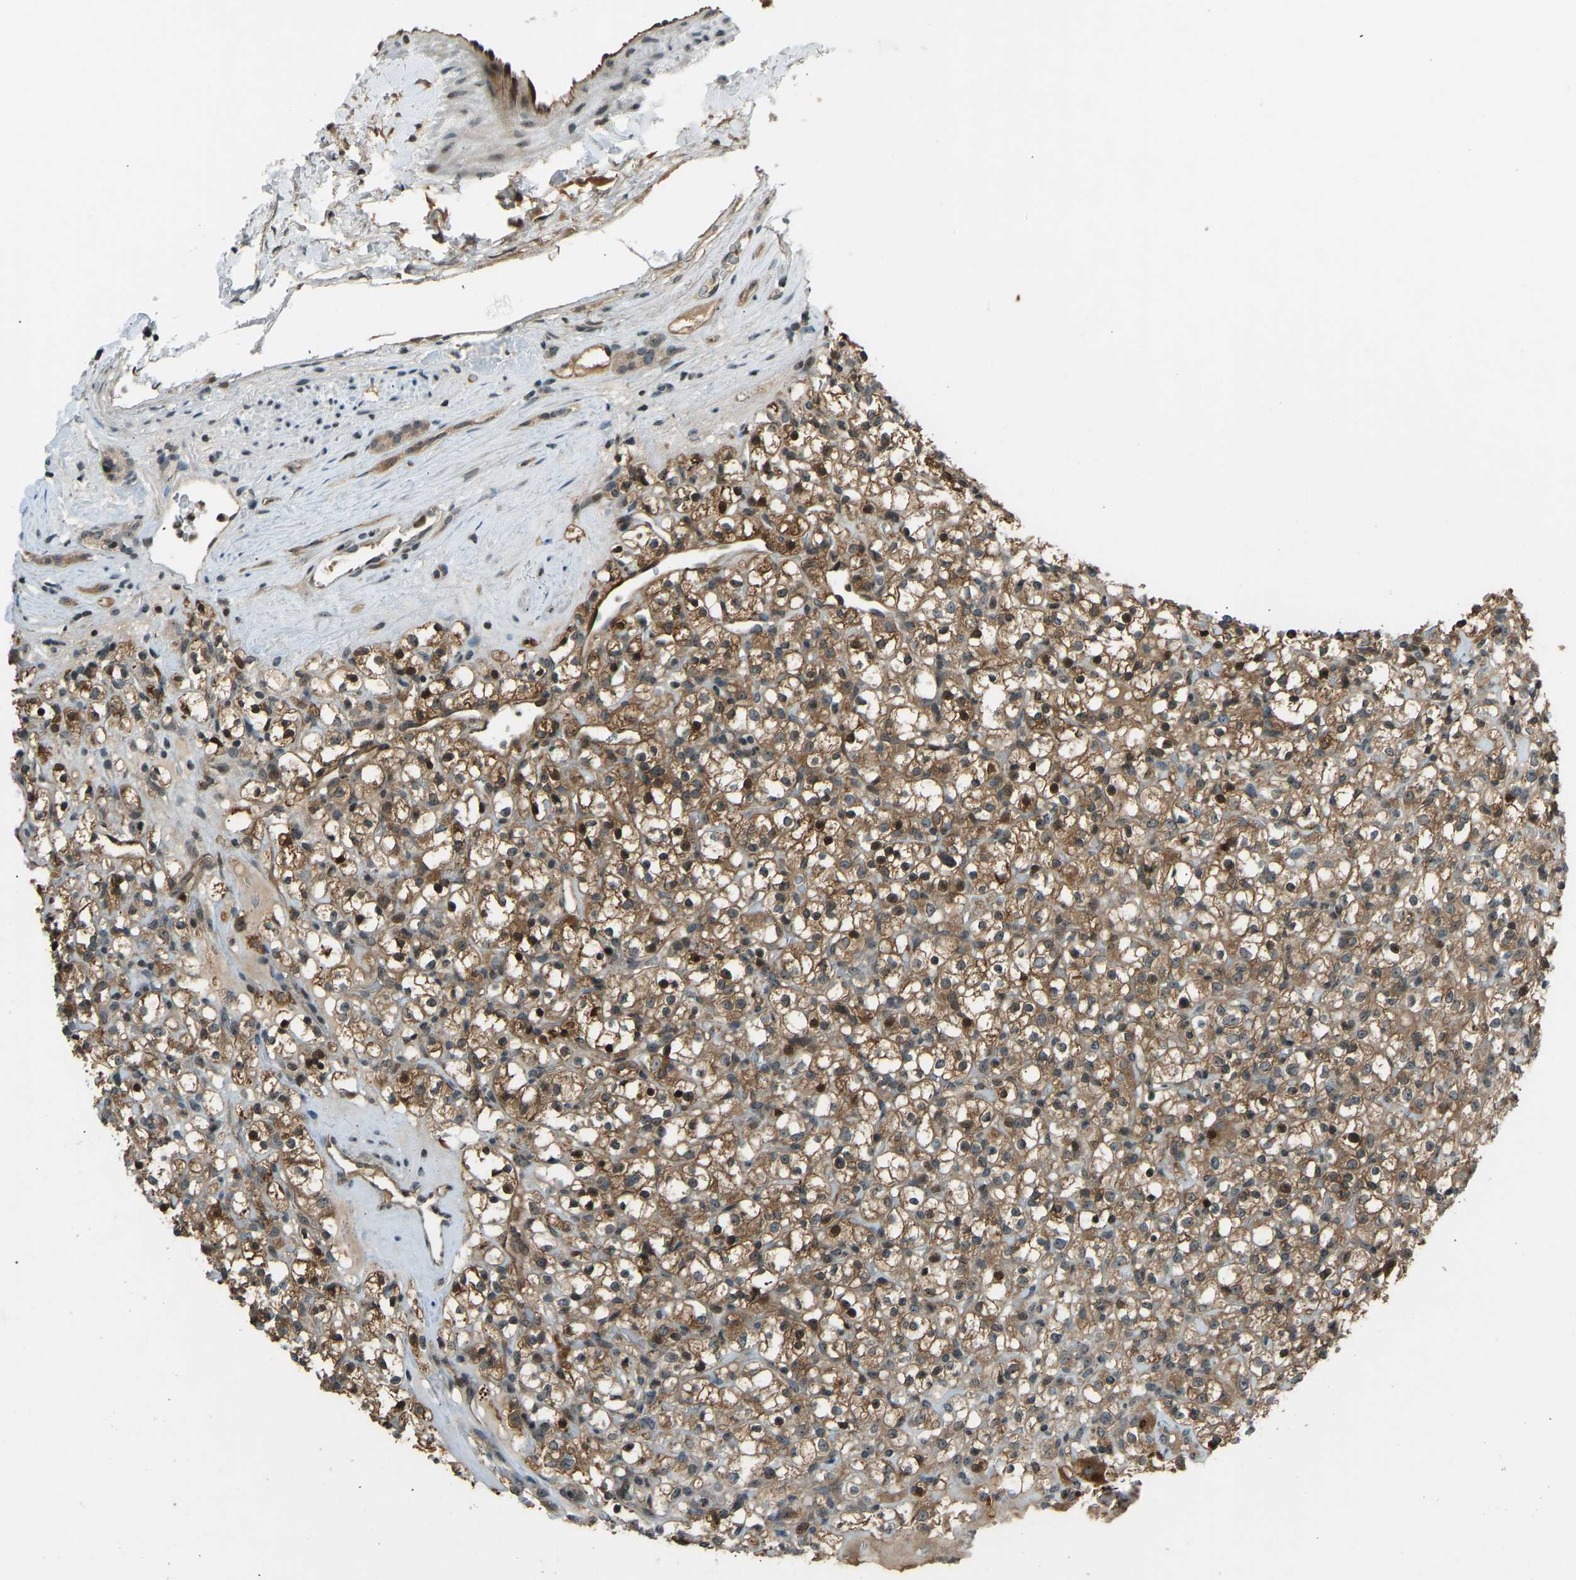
{"staining": {"intensity": "moderate", "quantity": ">75%", "location": "cytoplasmic/membranous,nuclear"}, "tissue": "renal cancer", "cell_type": "Tumor cells", "image_type": "cancer", "snomed": [{"axis": "morphology", "description": "Normal tissue, NOS"}, {"axis": "morphology", "description": "Adenocarcinoma, NOS"}, {"axis": "topography", "description": "Kidney"}], "caption": "High-power microscopy captured an immunohistochemistry (IHC) micrograph of renal adenocarcinoma, revealing moderate cytoplasmic/membranous and nuclear expression in approximately >75% of tumor cells. Immunohistochemistry stains the protein of interest in brown and the nuclei are stained blue.", "gene": "SVOPL", "patient": {"sex": "female", "age": 72}}